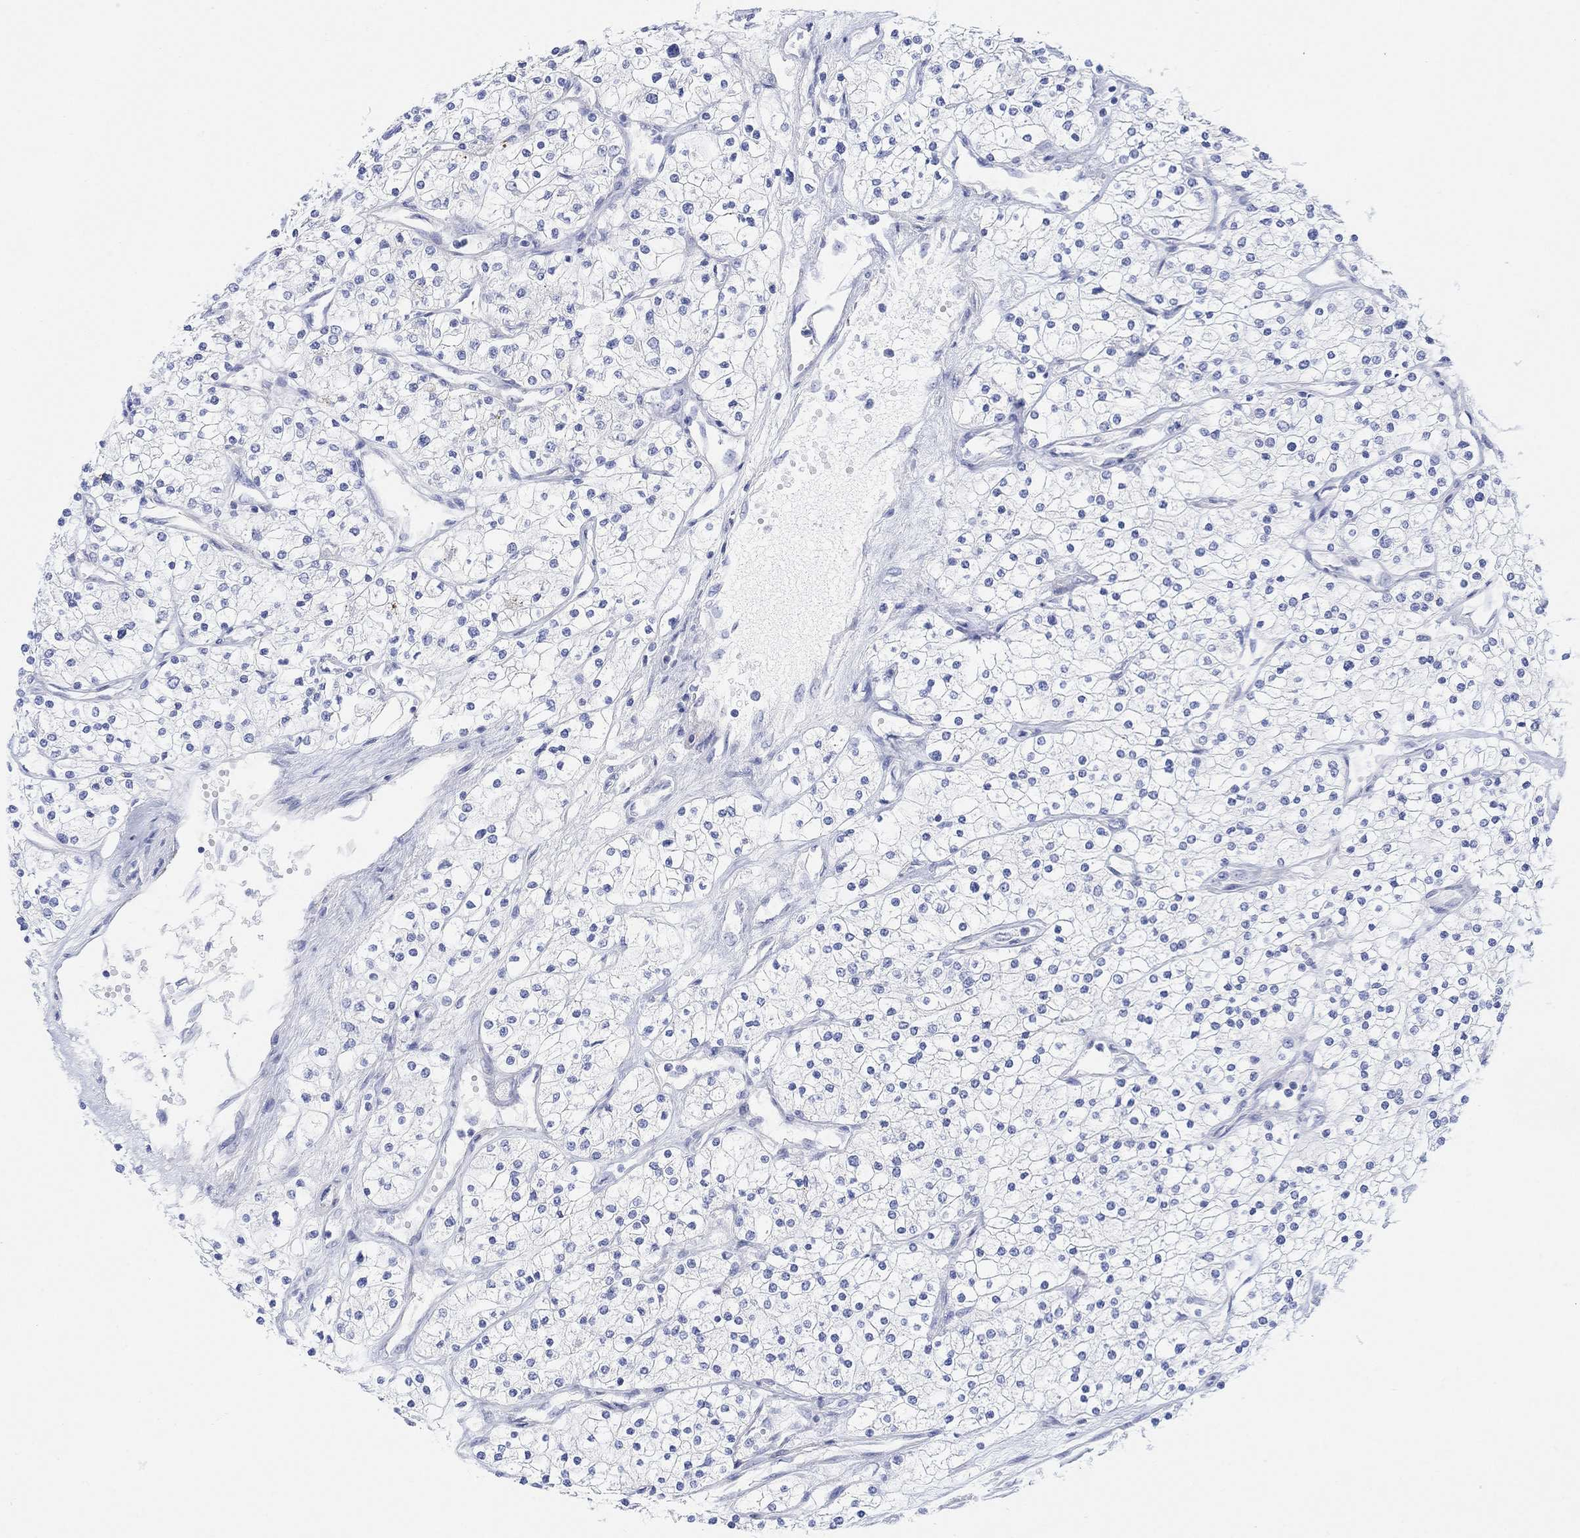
{"staining": {"intensity": "negative", "quantity": "none", "location": "none"}, "tissue": "renal cancer", "cell_type": "Tumor cells", "image_type": "cancer", "snomed": [{"axis": "morphology", "description": "Adenocarcinoma, NOS"}, {"axis": "topography", "description": "Kidney"}], "caption": "Protein analysis of adenocarcinoma (renal) shows no significant staining in tumor cells. The staining is performed using DAB brown chromogen with nuclei counter-stained in using hematoxylin.", "gene": "TLDC2", "patient": {"sex": "male", "age": 80}}